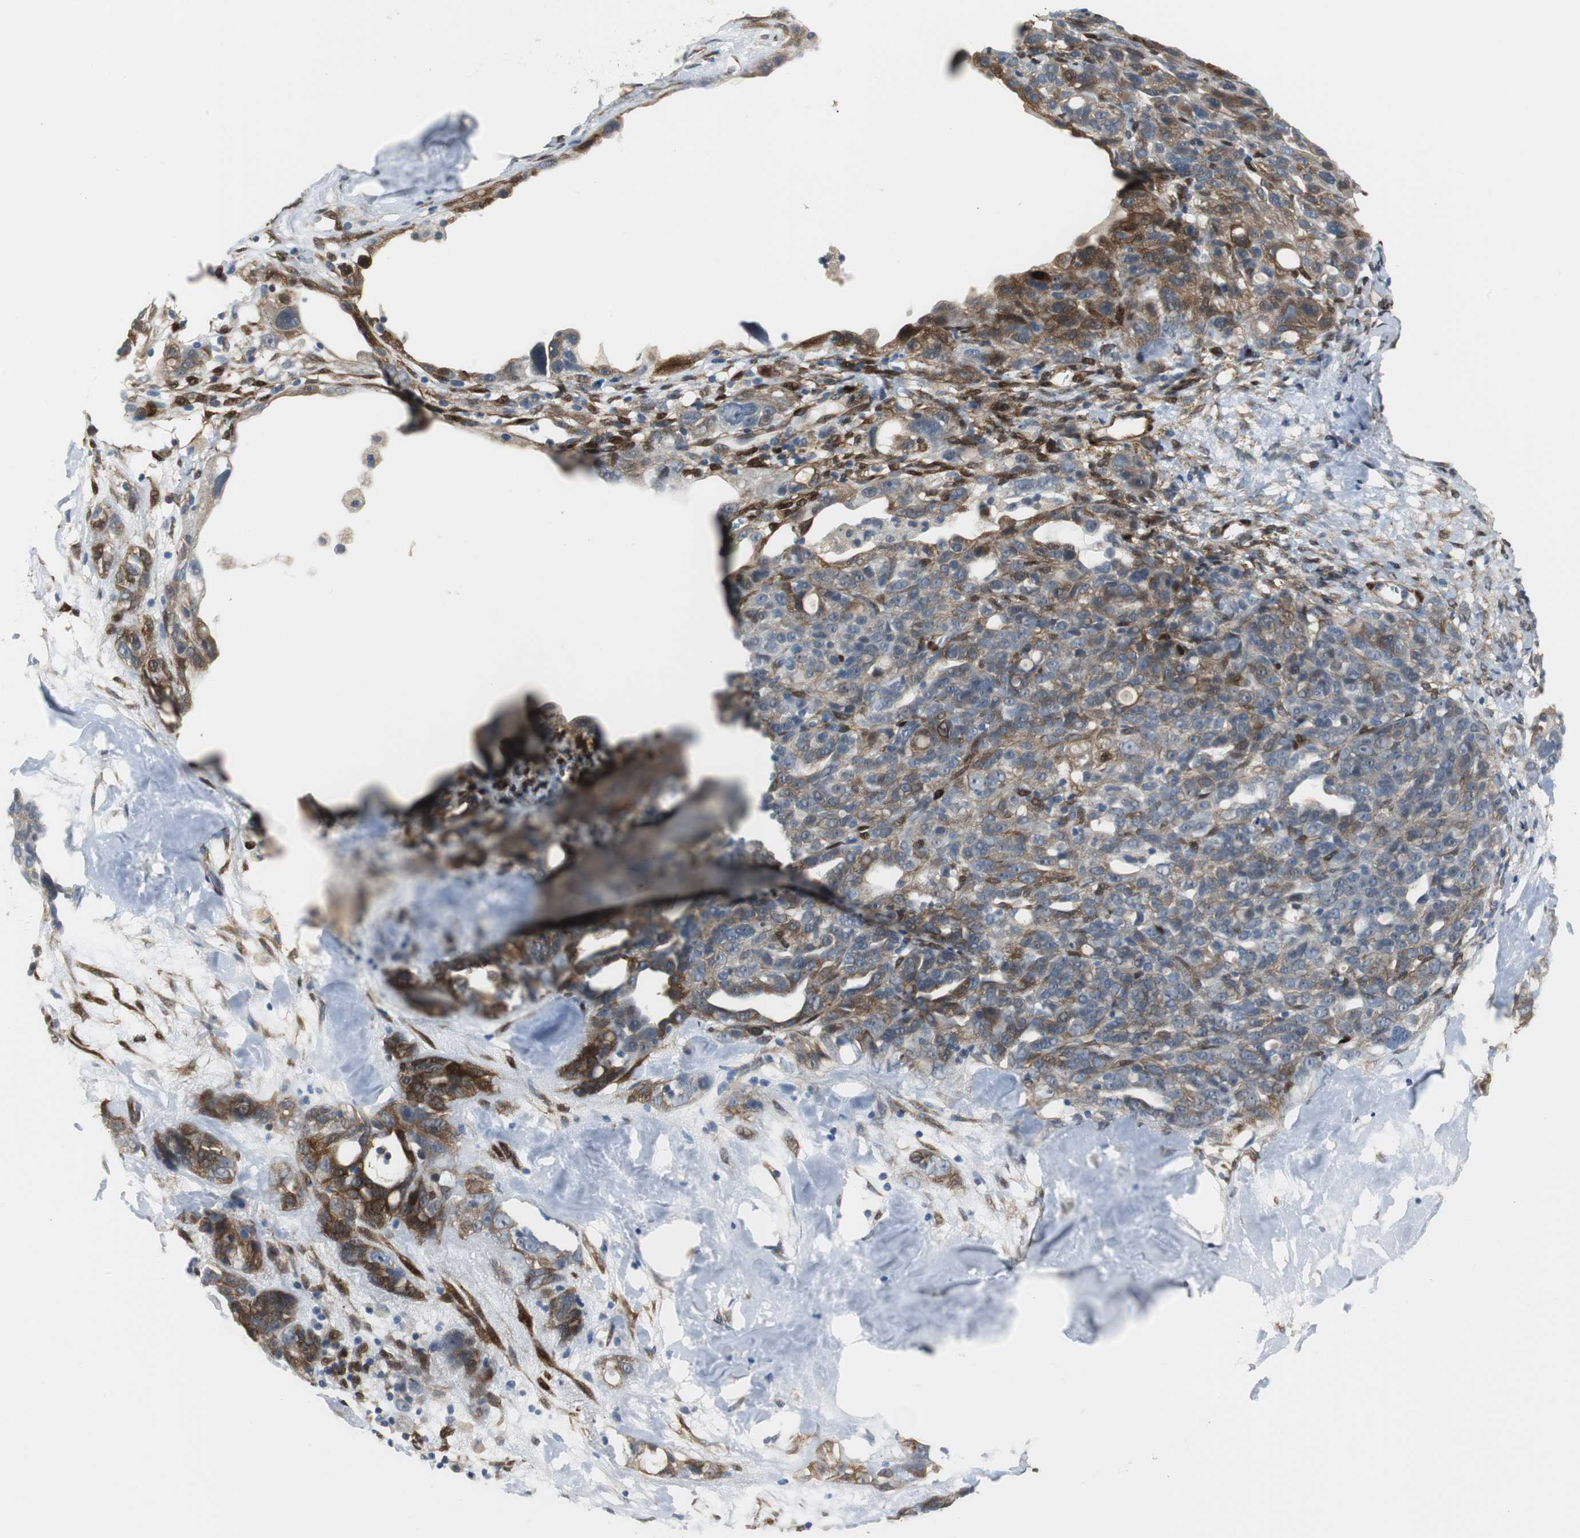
{"staining": {"intensity": "weak", "quantity": "25%-75%", "location": "cytoplasmic/membranous"}, "tissue": "ovarian cancer", "cell_type": "Tumor cells", "image_type": "cancer", "snomed": [{"axis": "morphology", "description": "Cystadenocarcinoma, serous, NOS"}, {"axis": "topography", "description": "Ovary"}], "caption": "Immunohistochemical staining of human ovarian serous cystadenocarcinoma demonstrates low levels of weak cytoplasmic/membranous protein positivity in approximately 25%-75% of tumor cells.", "gene": "FHL2", "patient": {"sex": "female", "age": 66}}